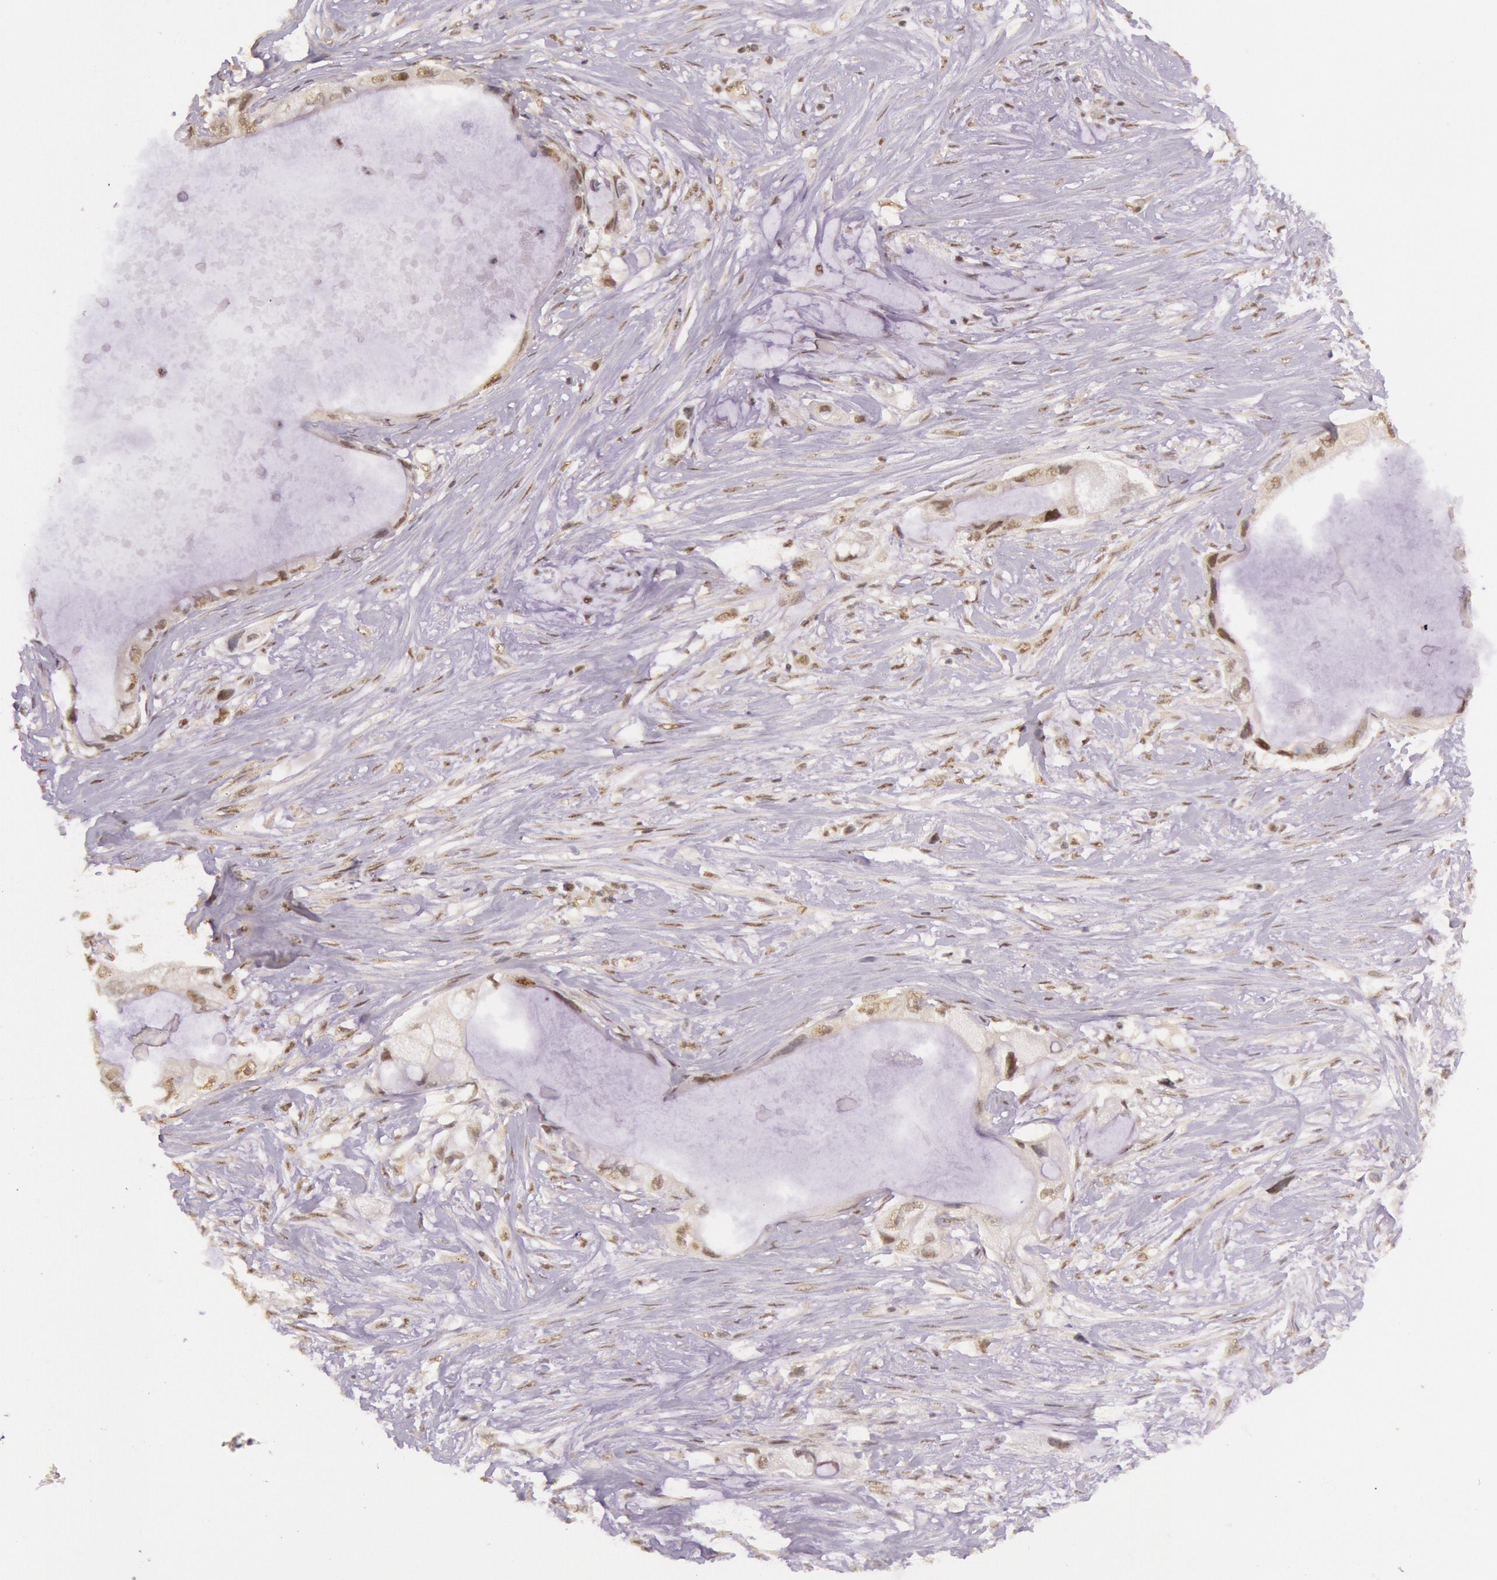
{"staining": {"intensity": "weak", "quantity": "<25%", "location": "nuclear"}, "tissue": "pancreatic cancer", "cell_type": "Tumor cells", "image_type": "cancer", "snomed": [{"axis": "morphology", "description": "Adenocarcinoma, NOS"}, {"axis": "topography", "description": "Pancreas"}, {"axis": "topography", "description": "Stomach, upper"}], "caption": "The histopathology image exhibits no significant positivity in tumor cells of pancreatic cancer (adenocarcinoma).", "gene": "RTL10", "patient": {"sex": "male", "age": 77}}